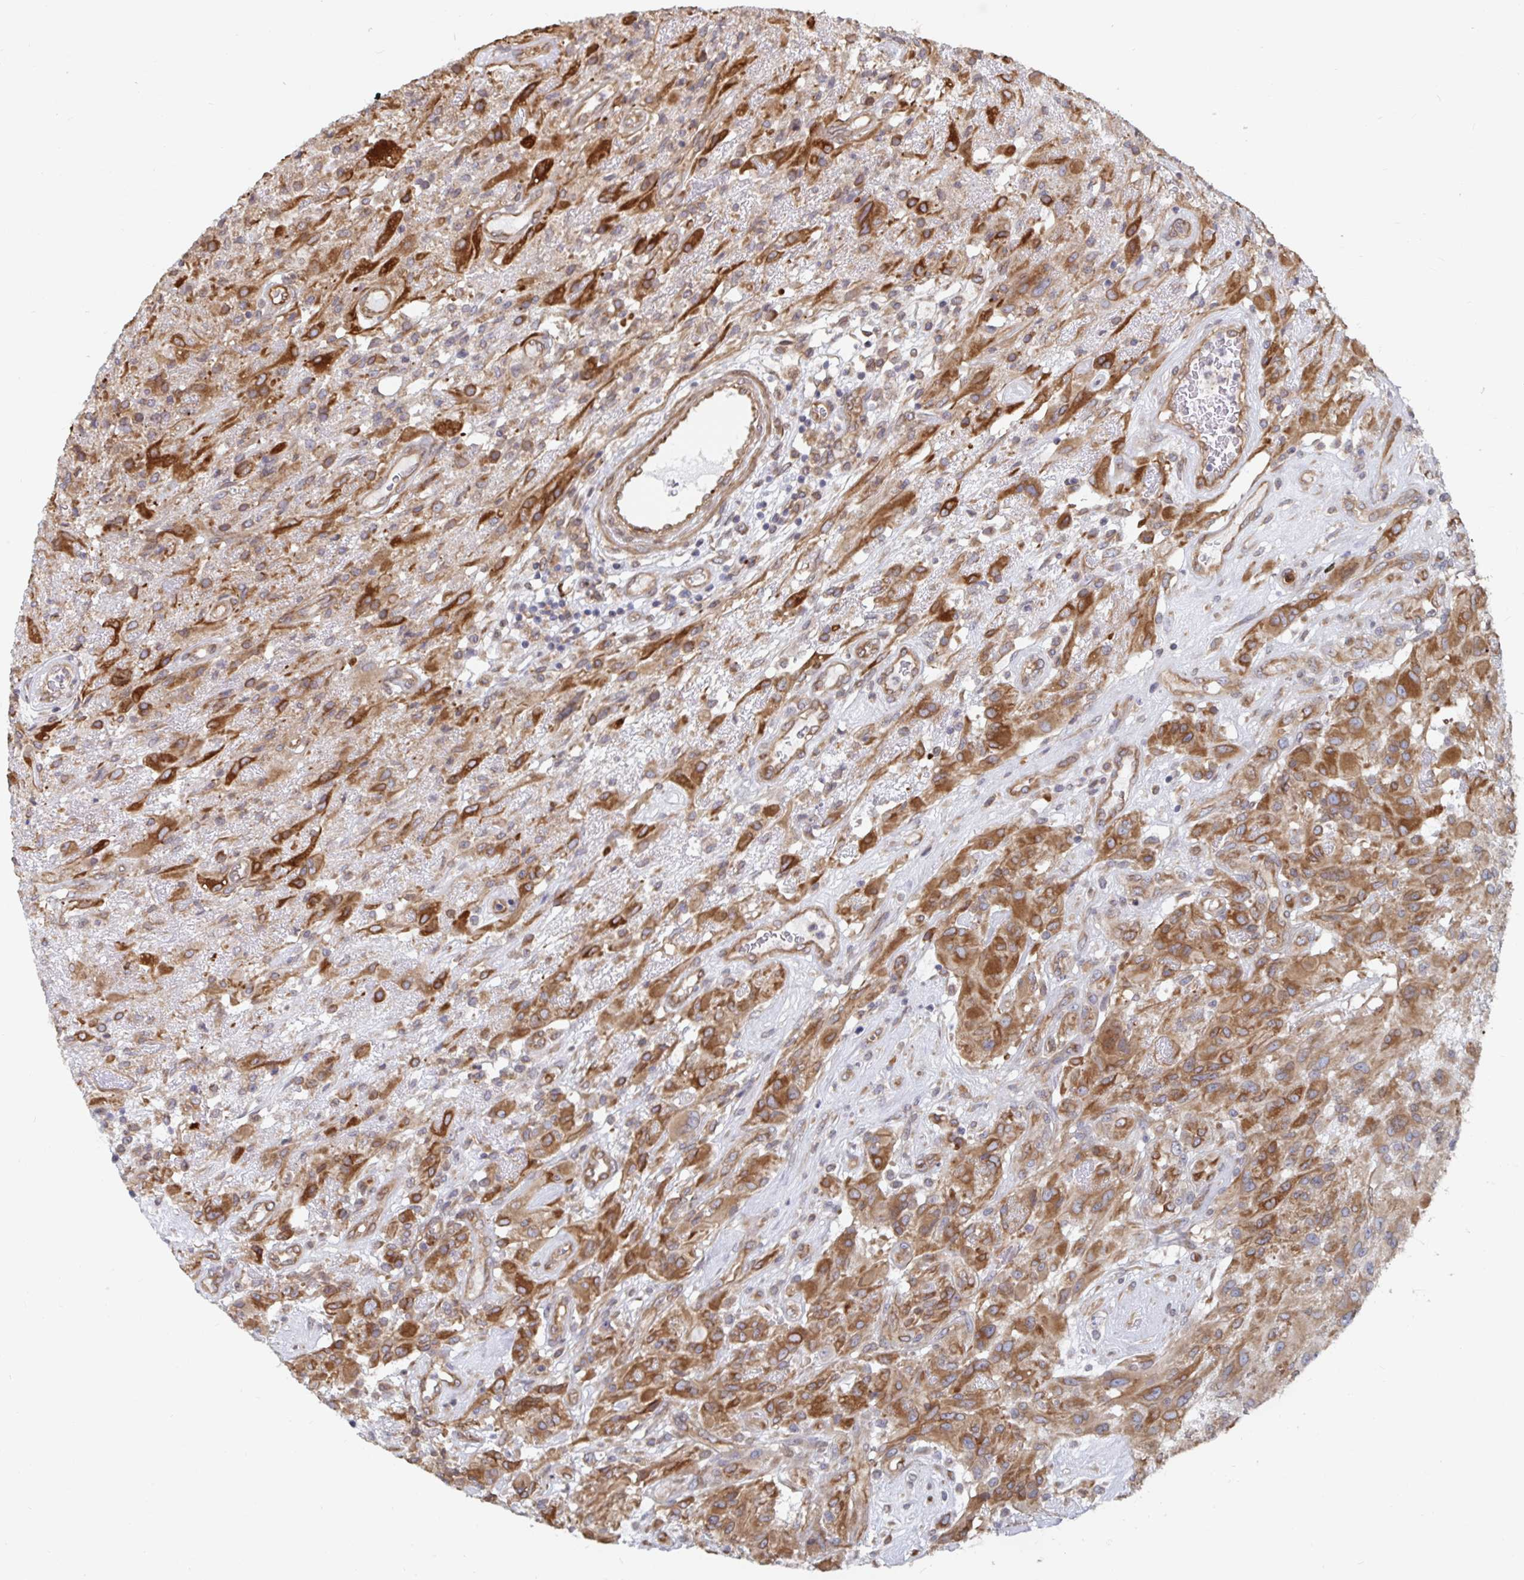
{"staining": {"intensity": "strong", "quantity": ">75%", "location": "cytoplasmic/membranous"}, "tissue": "glioma", "cell_type": "Tumor cells", "image_type": "cancer", "snomed": [{"axis": "morphology", "description": "Glioma, malignant, High grade"}, {"axis": "topography", "description": "Brain"}], "caption": "Glioma tissue reveals strong cytoplasmic/membranous positivity in about >75% of tumor cells", "gene": "BCAP29", "patient": {"sex": "male", "age": 46}}